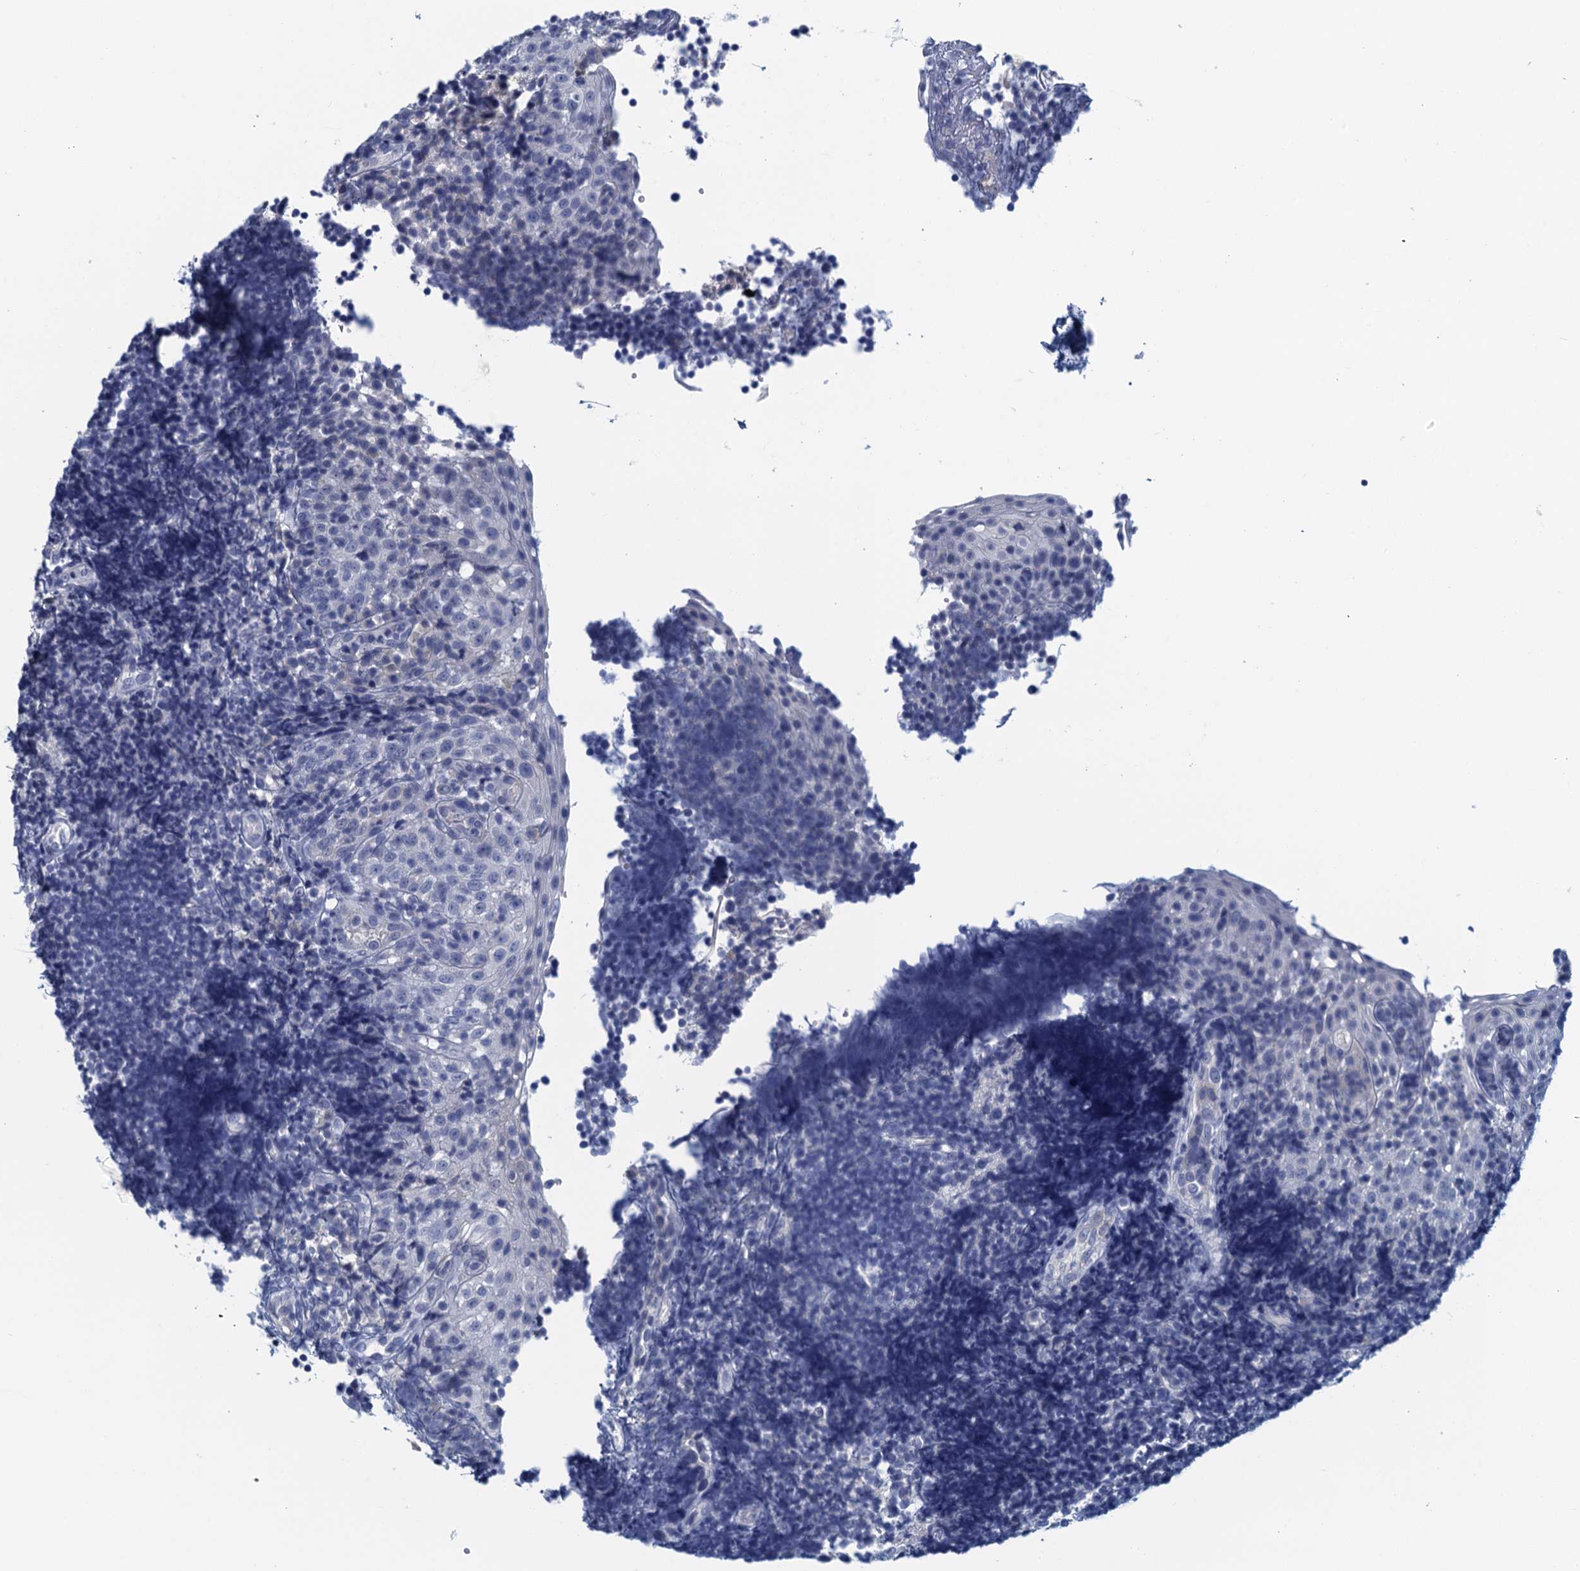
{"staining": {"intensity": "negative", "quantity": "none", "location": "none"}, "tissue": "tonsil", "cell_type": "Germinal center cells", "image_type": "normal", "snomed": [{"axis": "morphology", "description": "Normal tissue, NOS"}, {"axis": "topography", "description": "Tonsil"}], "caption": "The immunohistochemistry (IHC) image has no significant expression in germinal center cells of tonsil.", "gene": "CYP51A1", "patient": {"sex": "female", "age": 40}}